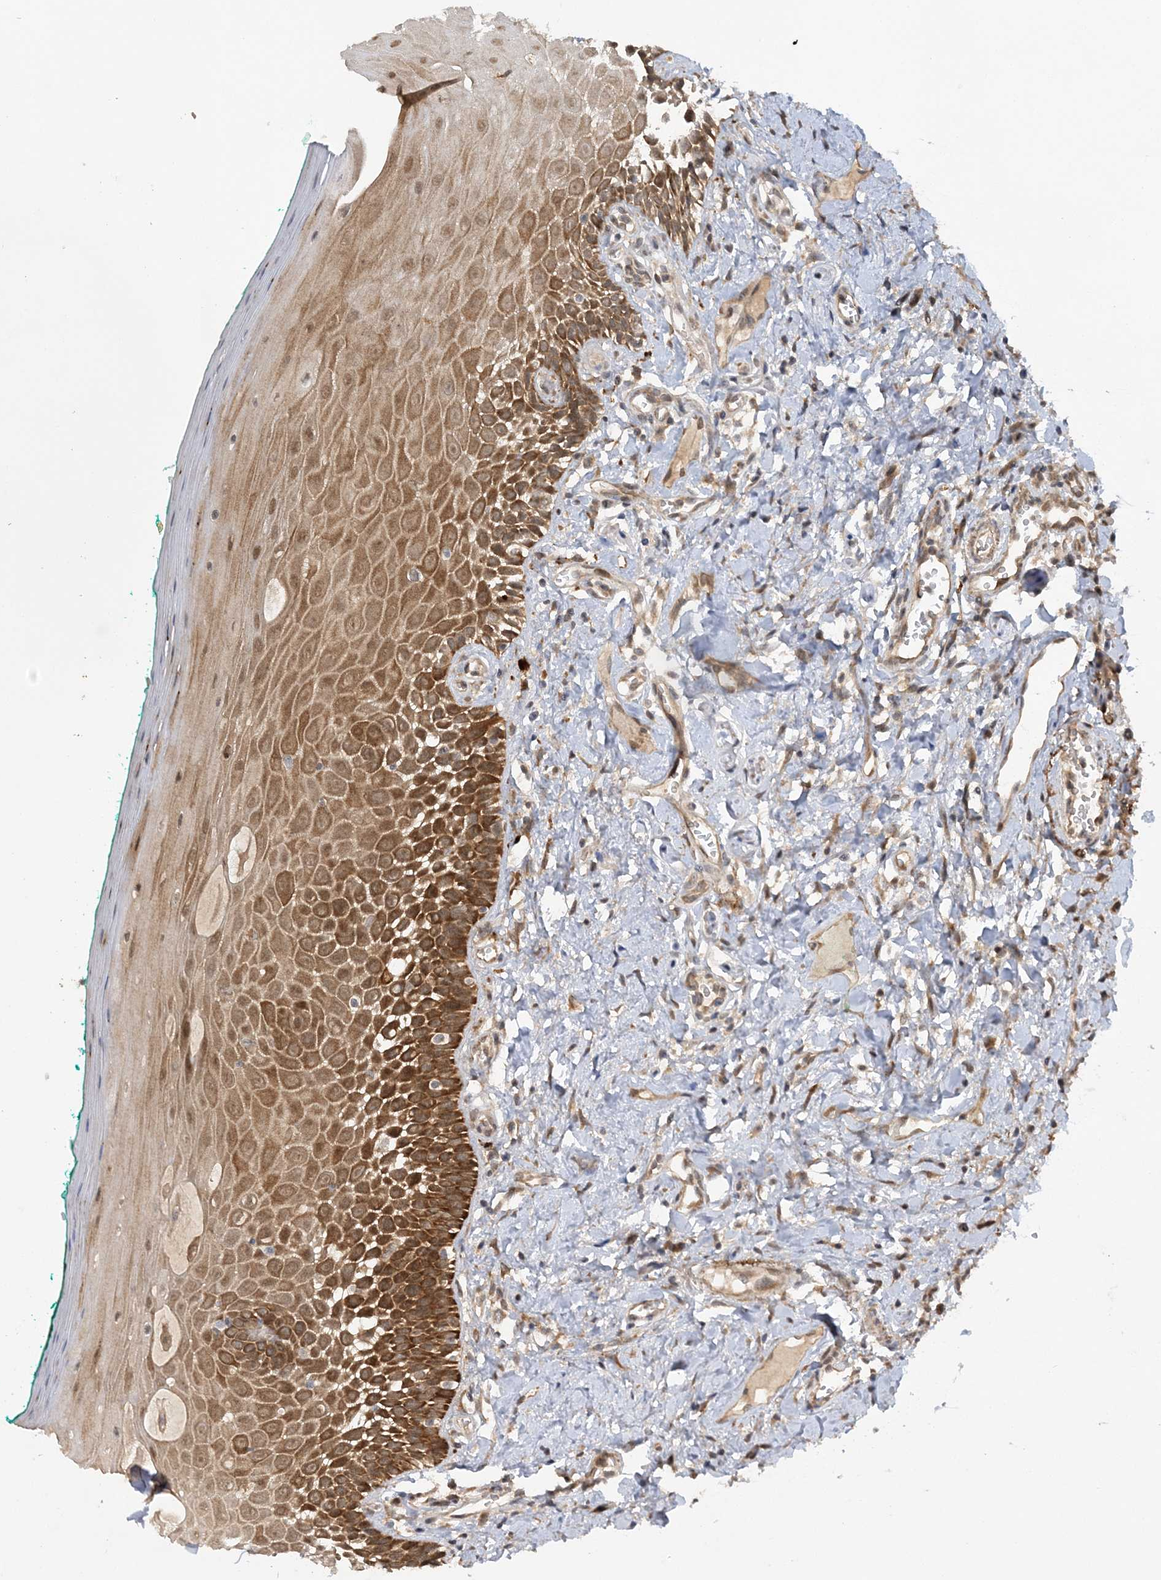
{"staining": {"intensity": "strong", "quantity": ">75%", "location": "cytoplasmic/membranous"}, "tissue": "oral mucosa", "cell_type": "Squamous epithelial cells", "image_type": "normal", "snomed": [{"axis": "morphology", "description": "Normal tissue, NOS"}, {"axis": "topography", "description": "Oral tissue"}], "caption": "Protein staining of benign oral mucosa shows strong cytoplasmic/membranous positivity in approximately >75% of squamous epithelial cells.", "gene": "MMADHC", "patient": {"sex": "female", "age": 70}}